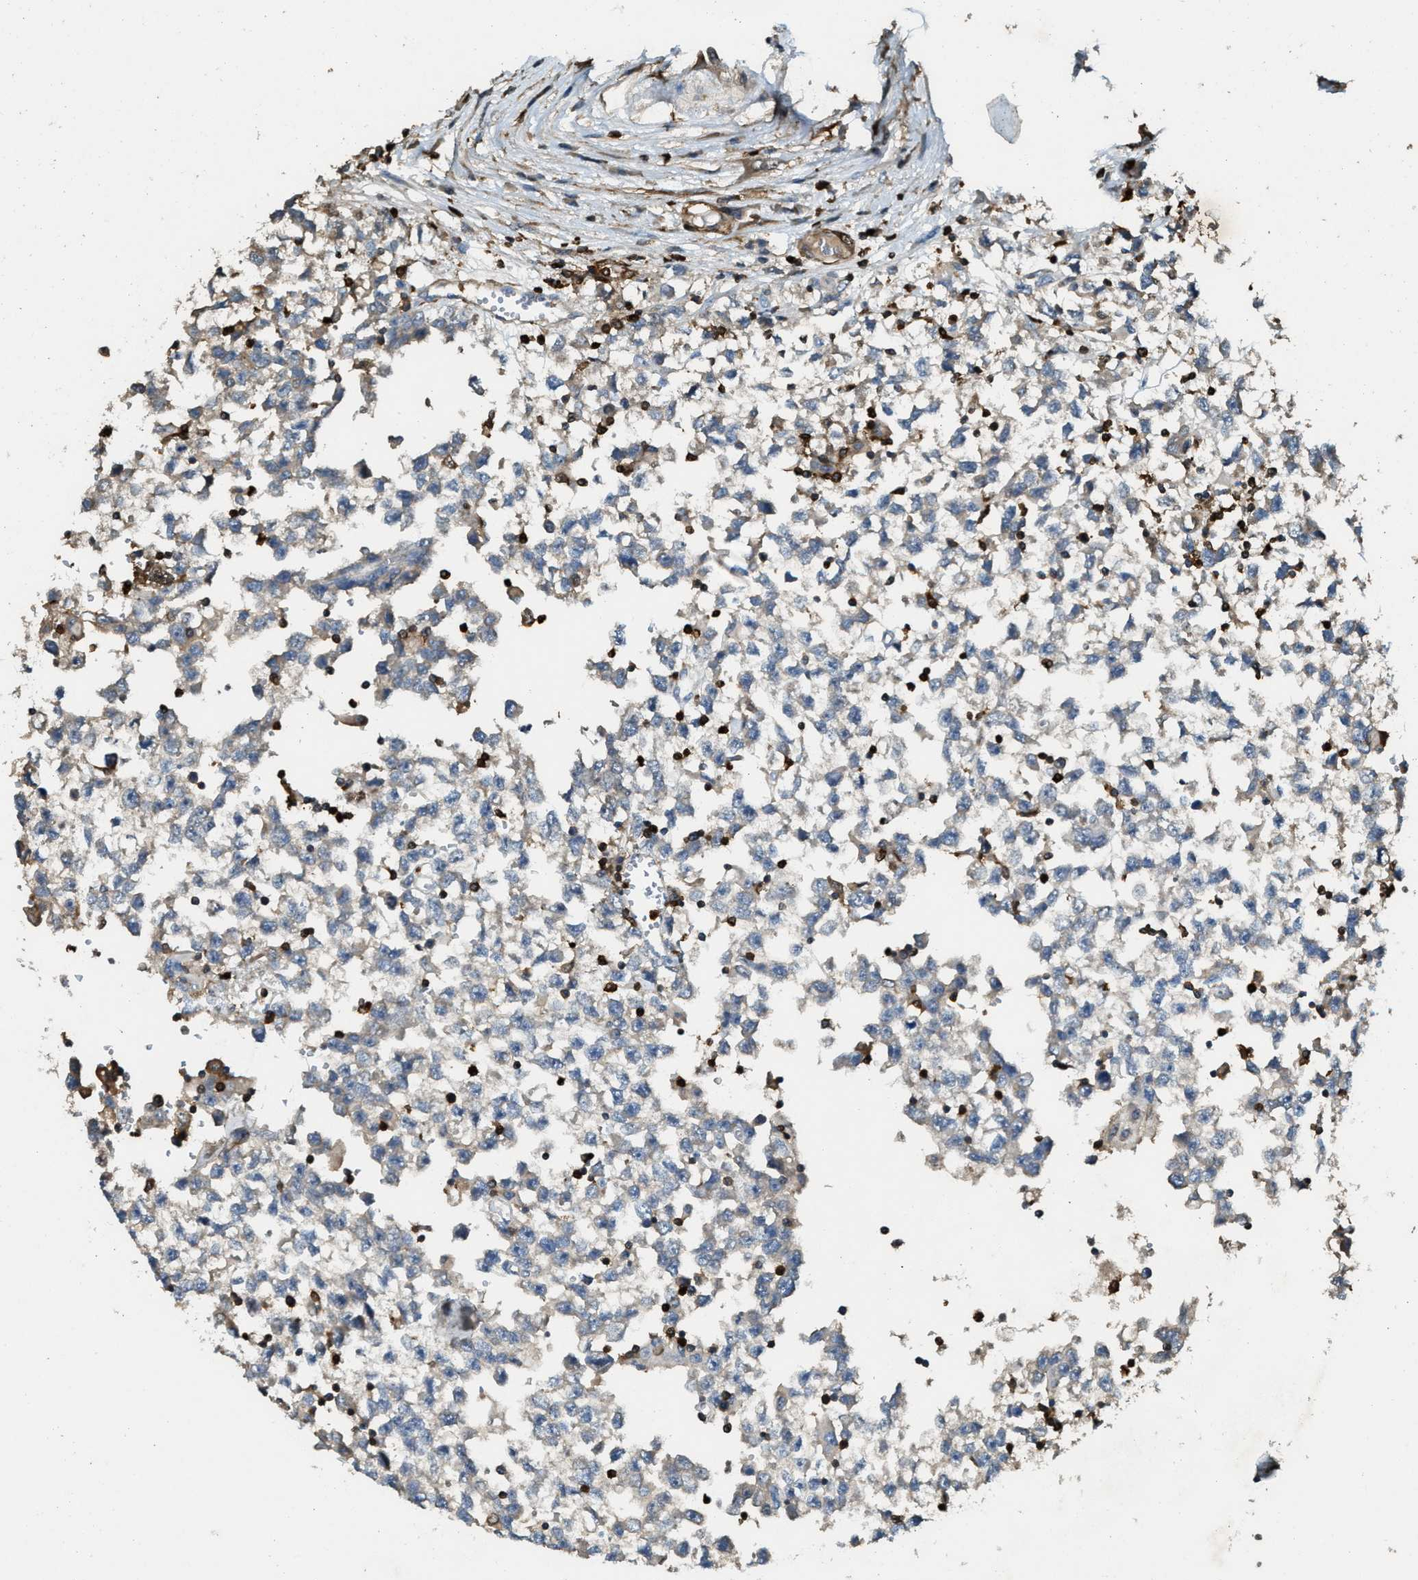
{"staining": {"intensity": "negative", "quantity": "none", "location": "none"}, "tissue": "testis cancer", "cell_type": "Tumor cells", "image_type": "cancer", "snomed": [{"axis": "morphology", "description": "Seminoma, NOS"}, {"axis": "morphology", "description": "Carcinoma, Embryonal, NOS"}, {"axis": "topography", "description": "Testis"}], "caption": "DAB immunohistochemical staining of embryonal carcinoma (testis) displays no significant staining in tumor cells. (DAB (3,3'-diaminobenzidine) immunohistochemistry (IHC) visualized using brightfield microscopy, high magnification).", "gene": "SERPINB5", "patient": {"sex": "male", "age": 51}}